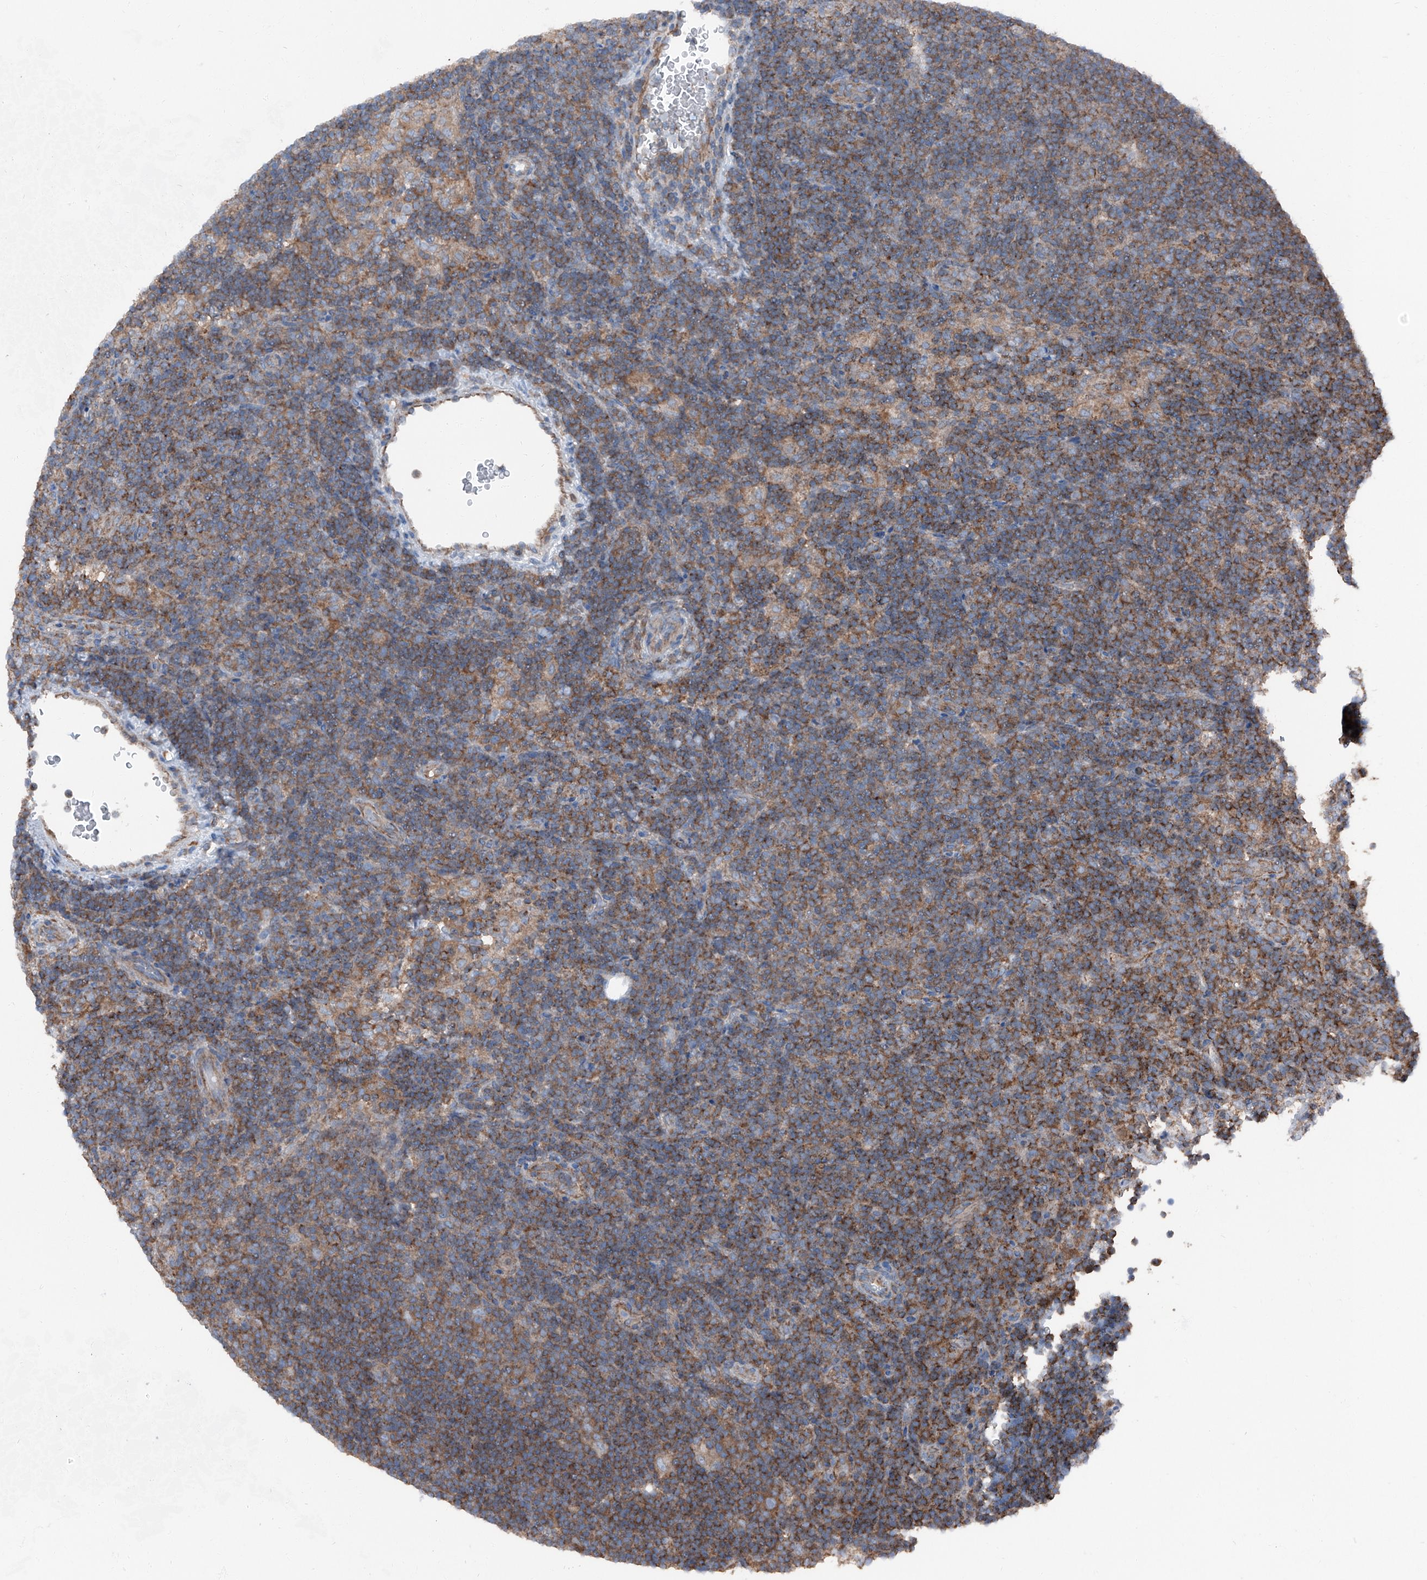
{"staining": {"intensity": "moderate", "quantity": "<25%", "location": "cytoplasmic/membranous"}, "tissue": "lymphoma", "cell_type": "Tumor cells", "image_type": "cancer", "snomed": [{"axis": "morphology", "description": "Hodgkin's disease, NOS"}, {"axis": "topography", "description": "Lymph node"}], "caption": "Immunohistochemical staining of human lymphoma shows low levels of moderate cytoplasmic/membranous protein expression in approximately <25% of tumor cells.", "gene": "GPR142", "patient": {"sex": "female", "age": 57}}